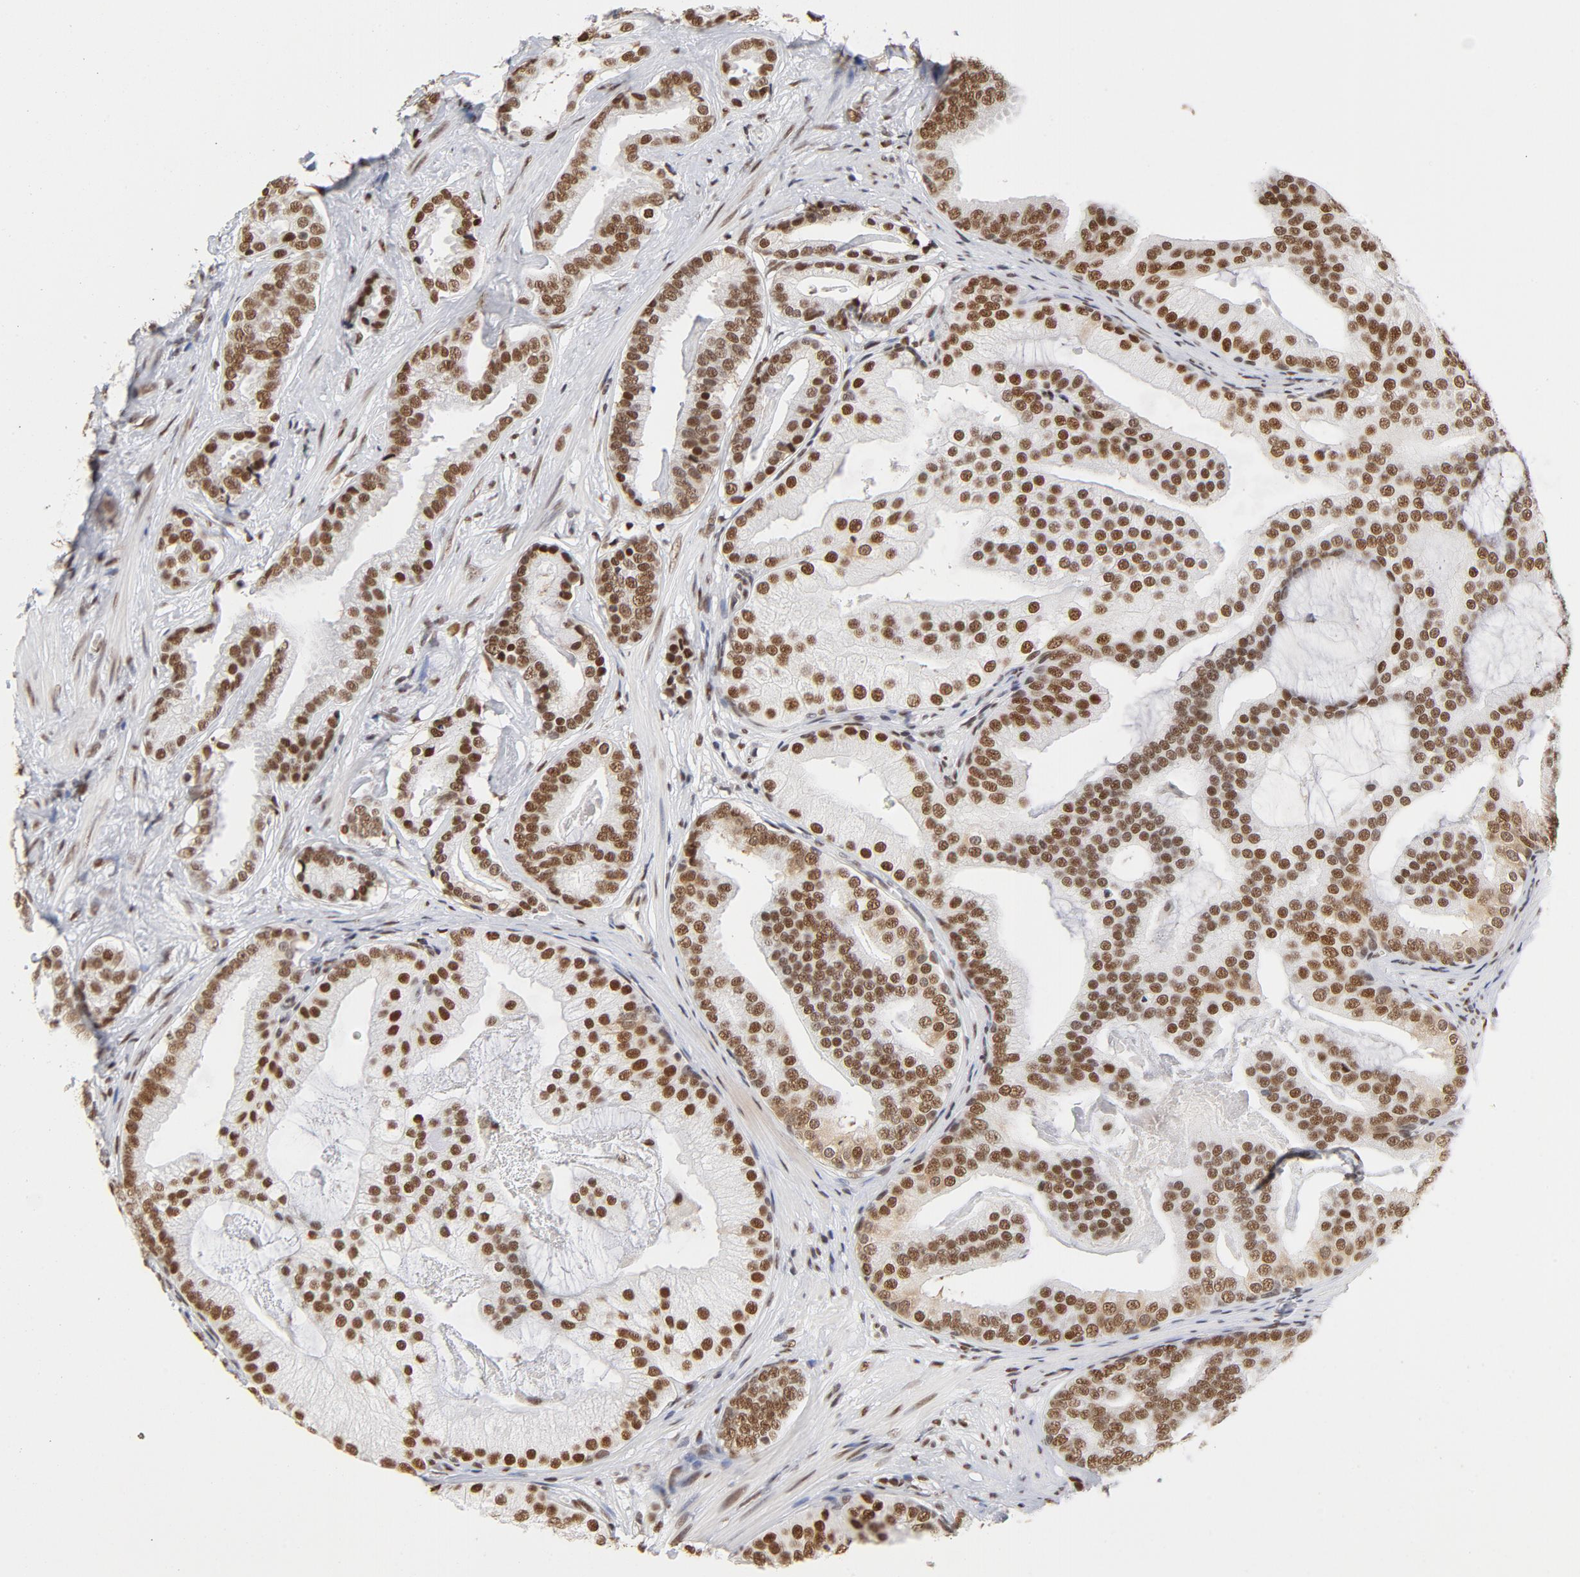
{"staining": {"intensity": "moderate", "quantity": ">75%", "location": "nuclear"}, "tissue": "prostate cancer", "cell_type": "Tumor cells", "image_type": "cancer", "snomed": [{"axis": "morphology", "description": "Adenocarcinoma, Low grade"}, {"axis": "topography", "description": "Prostate"}], "caption": "Immunohistochemistry (DAB (3,3'-diaminobenzidine)) staining of human prostate cancer (adenocarcinoma (low-grade)) exhibits moderate nuclear protein positivity in about >75% of tumor cells.", "gene": "TP53BP1", "patient": {"sex": "male", "age": 58}}